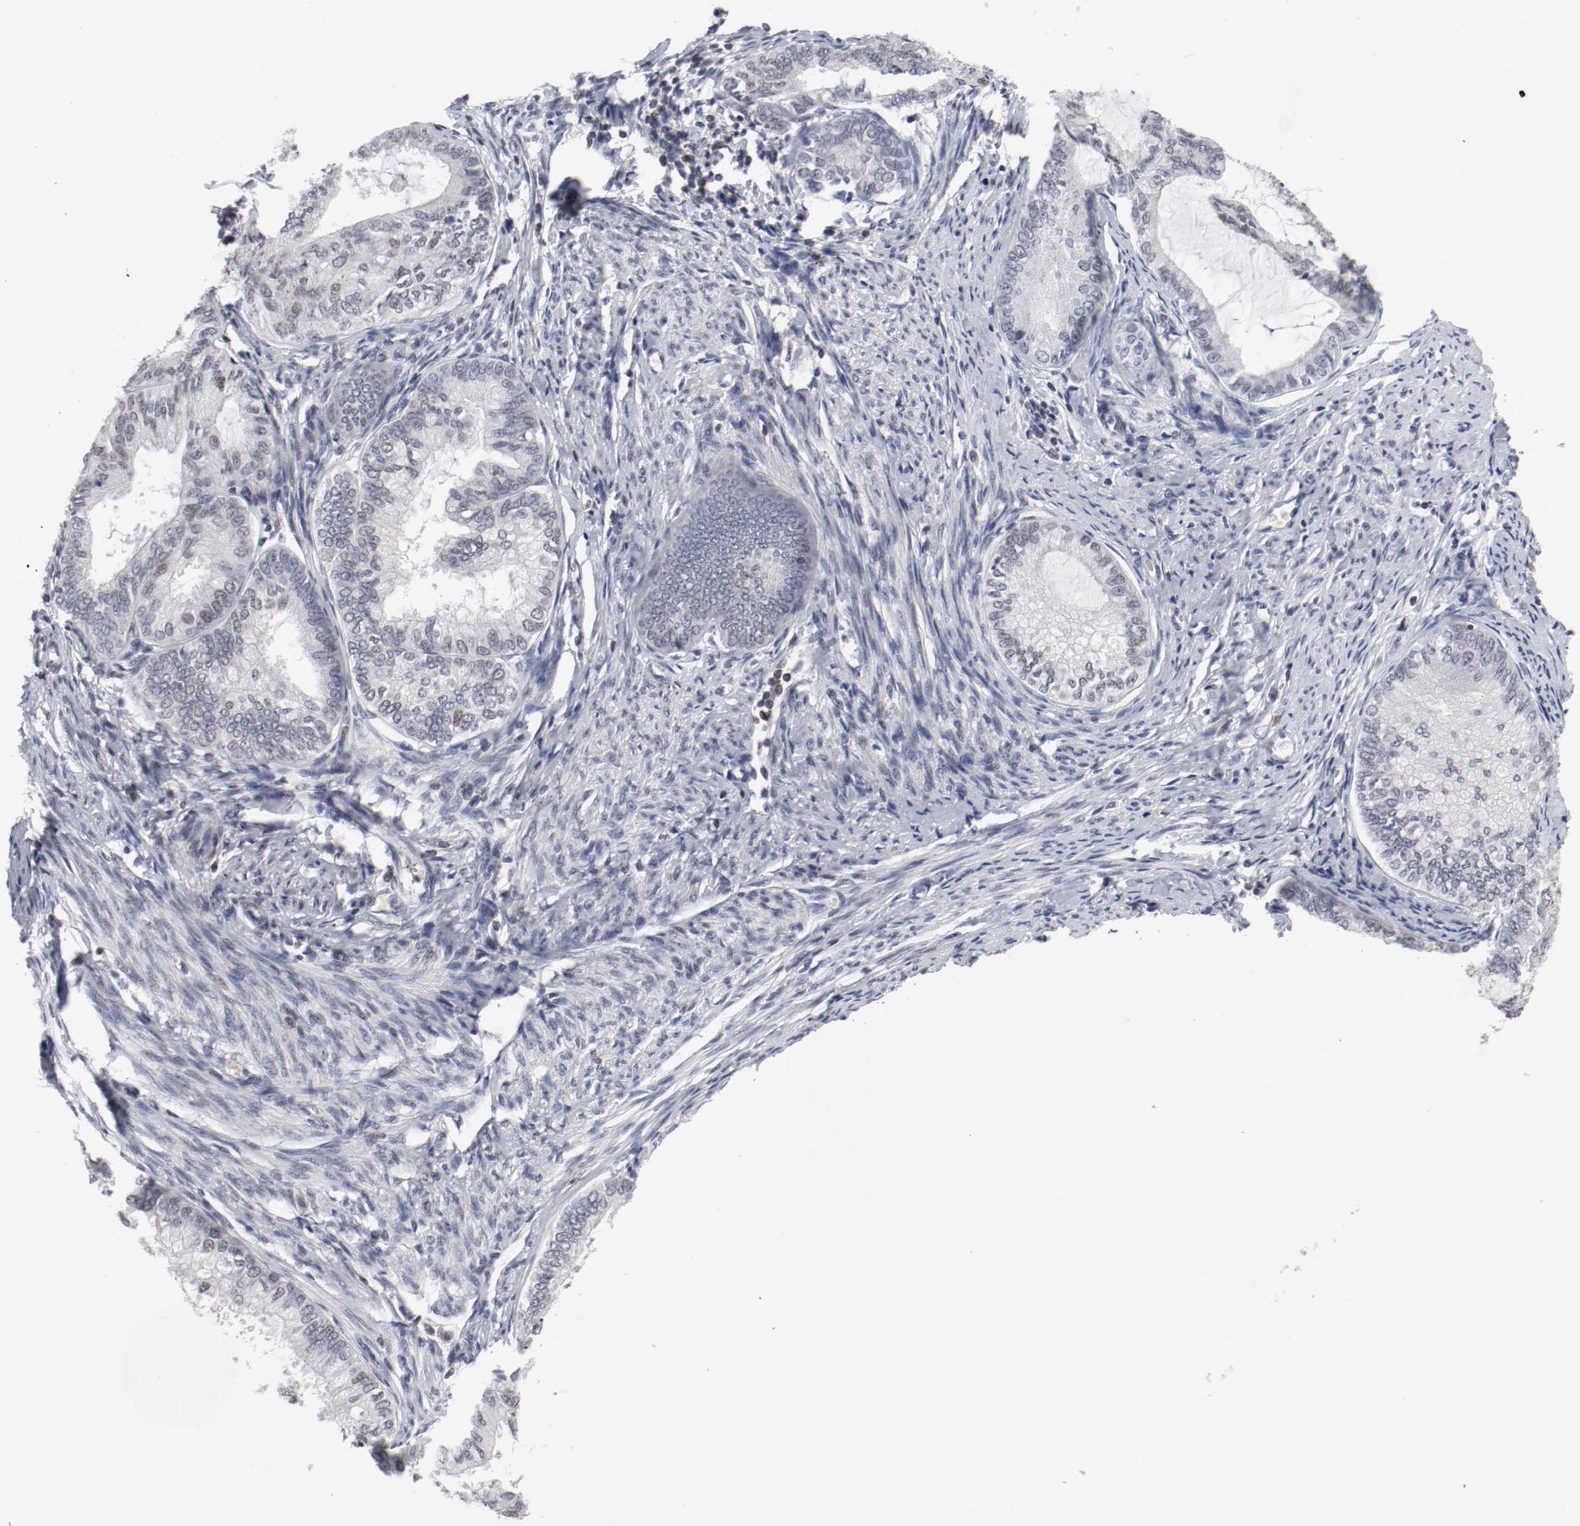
{"staining": {"intensity": "negative", "quantity": "none", "location": "none"}, "tissue": "endometrial cancer", "cell_type": "Tumor cells", "image_type": "cancer", "snomed": [{"axis": "morphology", "description": "Adenocarcinoma, NOS"}, {"axis": "topography", "description": "Endometrium"}], "caption": "Endometrial cancer (adenocarcinoma) was stained to show a protein in brown. There is no significant positivity in tumor cells. (DAB (3,3'-diaminobenzidine) immunohistochemistry (IHC) visualized using brightfield microscopy, high magnification).", "gene": "JUND", "patient": {"sex": "female", "age": 86}}